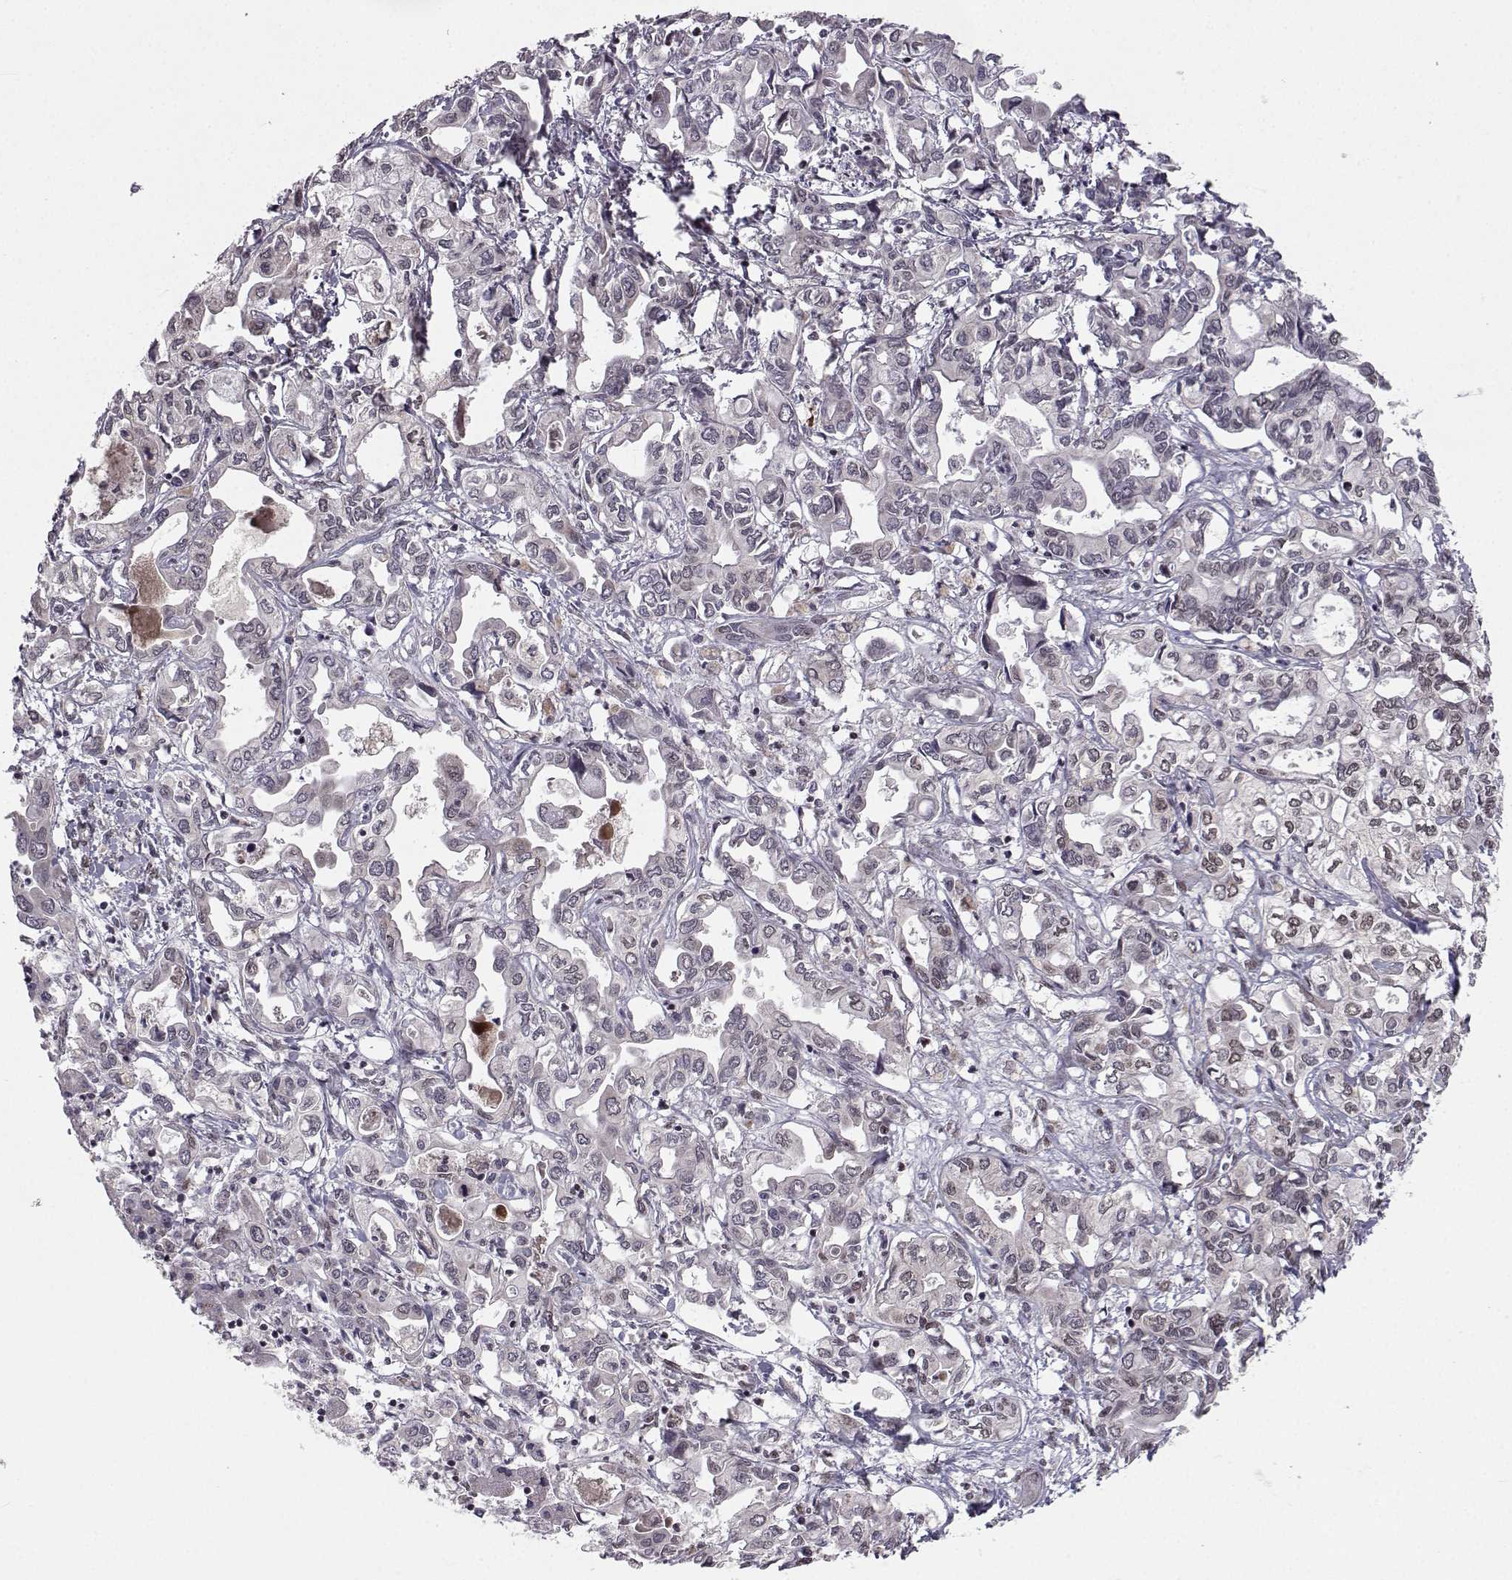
{"staining": {"intensity": "negative", "quantity": "none", "location": "none"}, "tissue": "liver cancer", "cell_type": "Tumor cells", "image_type": "cancer", "snomed": [{"axis": "morphology", "description": "Cholangiocarcinoma"}, {"axis": "topography", "description": "Liver"}], "caption": "Immunohistochemical staining of cholangiocarcinoma (liver) displays no significant staining in tumor cells.", "gene": "PKN2", "patient": {"sex": "female", "age": 64}}